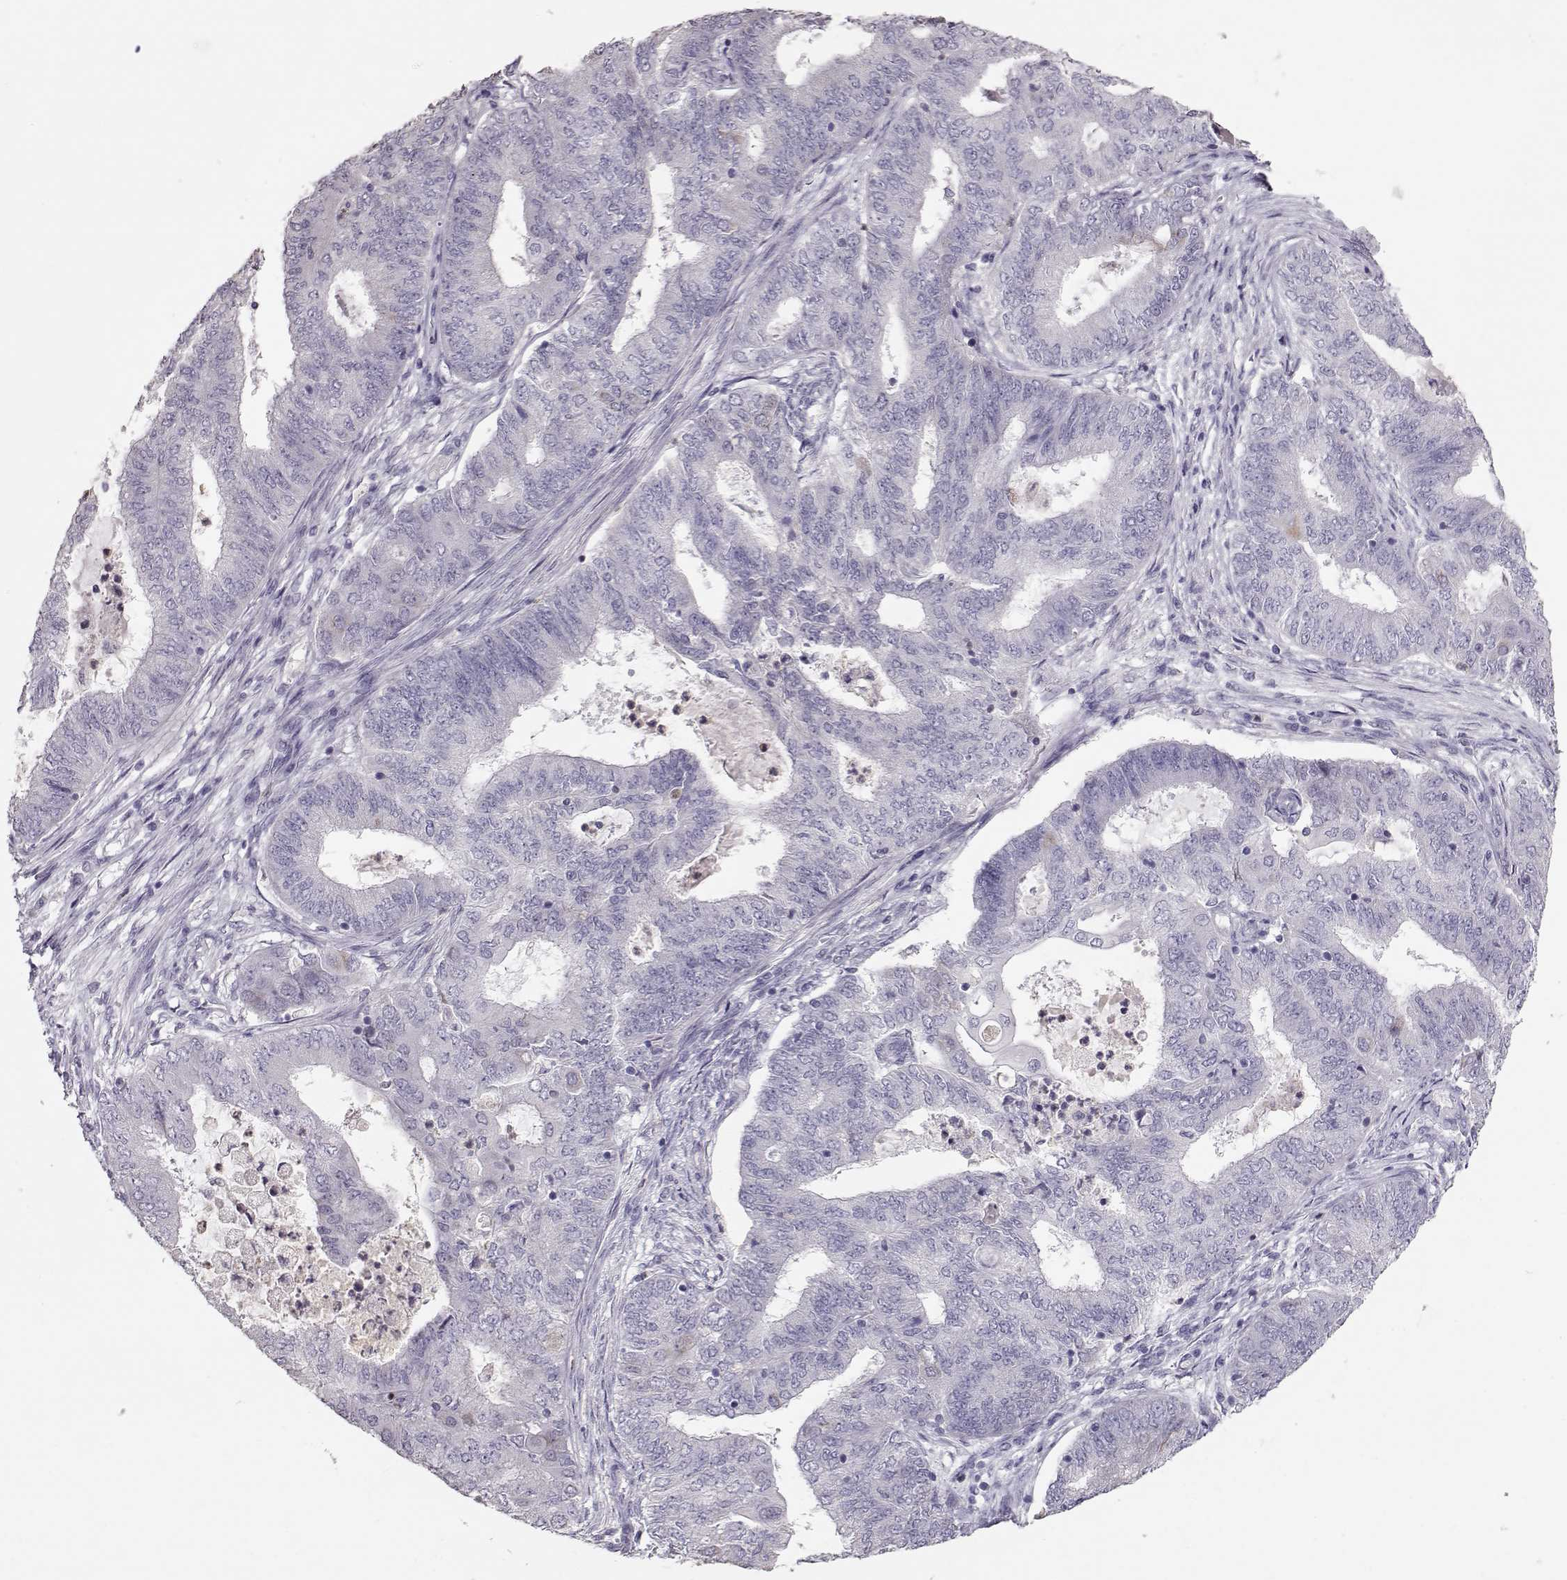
{"staining": {"intensity": "negative", "quantity": "none", "location": "none"}, "tissue": "endometrial cancer", "cell_type": "Tumor cells", "image_type": "cancer", "snomed": [{"axis": "morphology", "description": "Adenocarcinoma, NOS"}, {"axis": "topography", "description": "Endometrium"}], "caption": "There is no significant expression in tumor cells of endometrial cancer.", "gene": "POU1F1", "patient": {"sex": "female", "age": 62}}